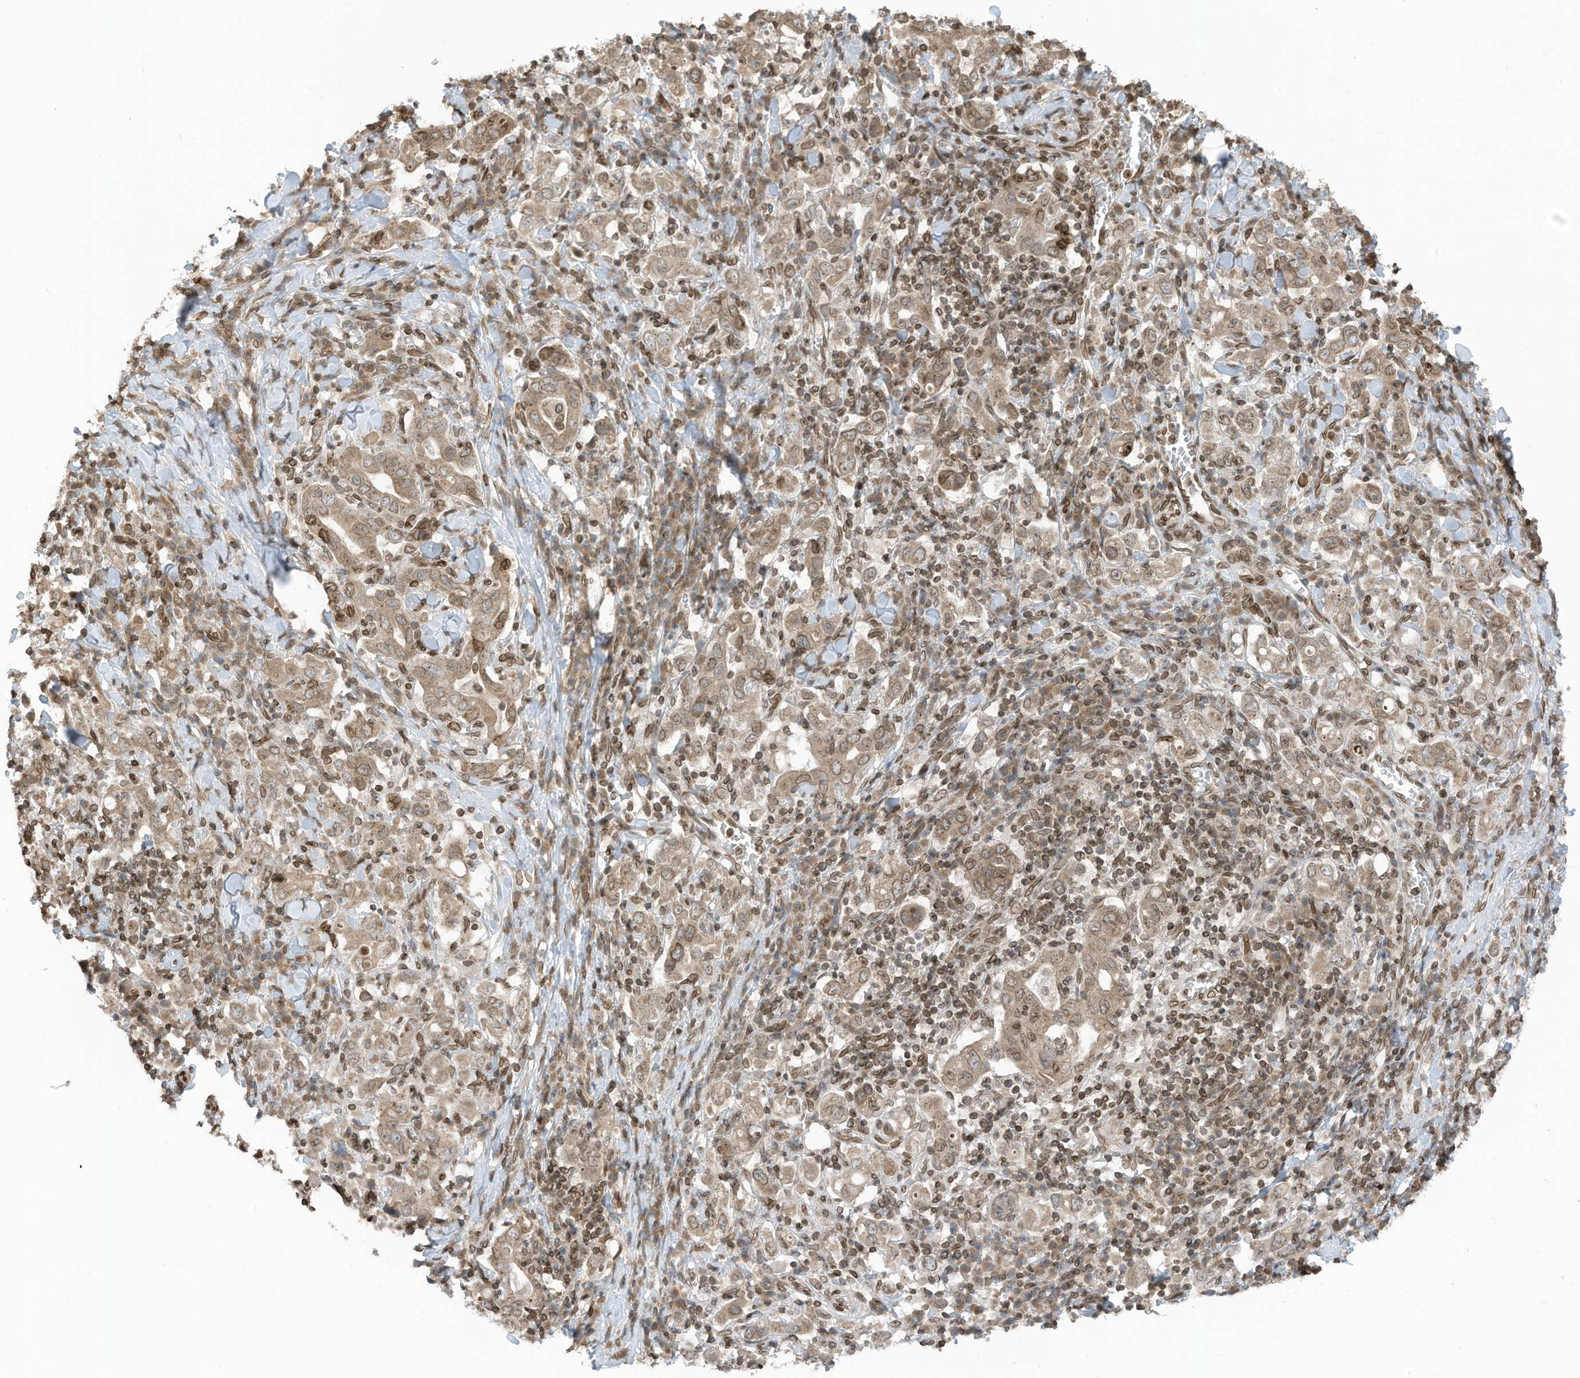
{"staining": {"intensity": "weak", "quantity": ">75%", "location": "cytoplasmic/membranous,nuclear"}, "tissue": "stomach cancer", "cell_type": "Tumor cells", "image_type": "cancer", "snomed": [{"axis": "morphology", "description": "Adenocarcinoma, NOS"}, {"axis": "topography", "description": "Stomach, upper"}], "caption": "A brown stain labels weak cytoplasmic/membranous and nuclear positivity of a protein in stomach cancer tumor cells.", "gene": "RABL3", "patient": {"sex": "male", "age": 62}}